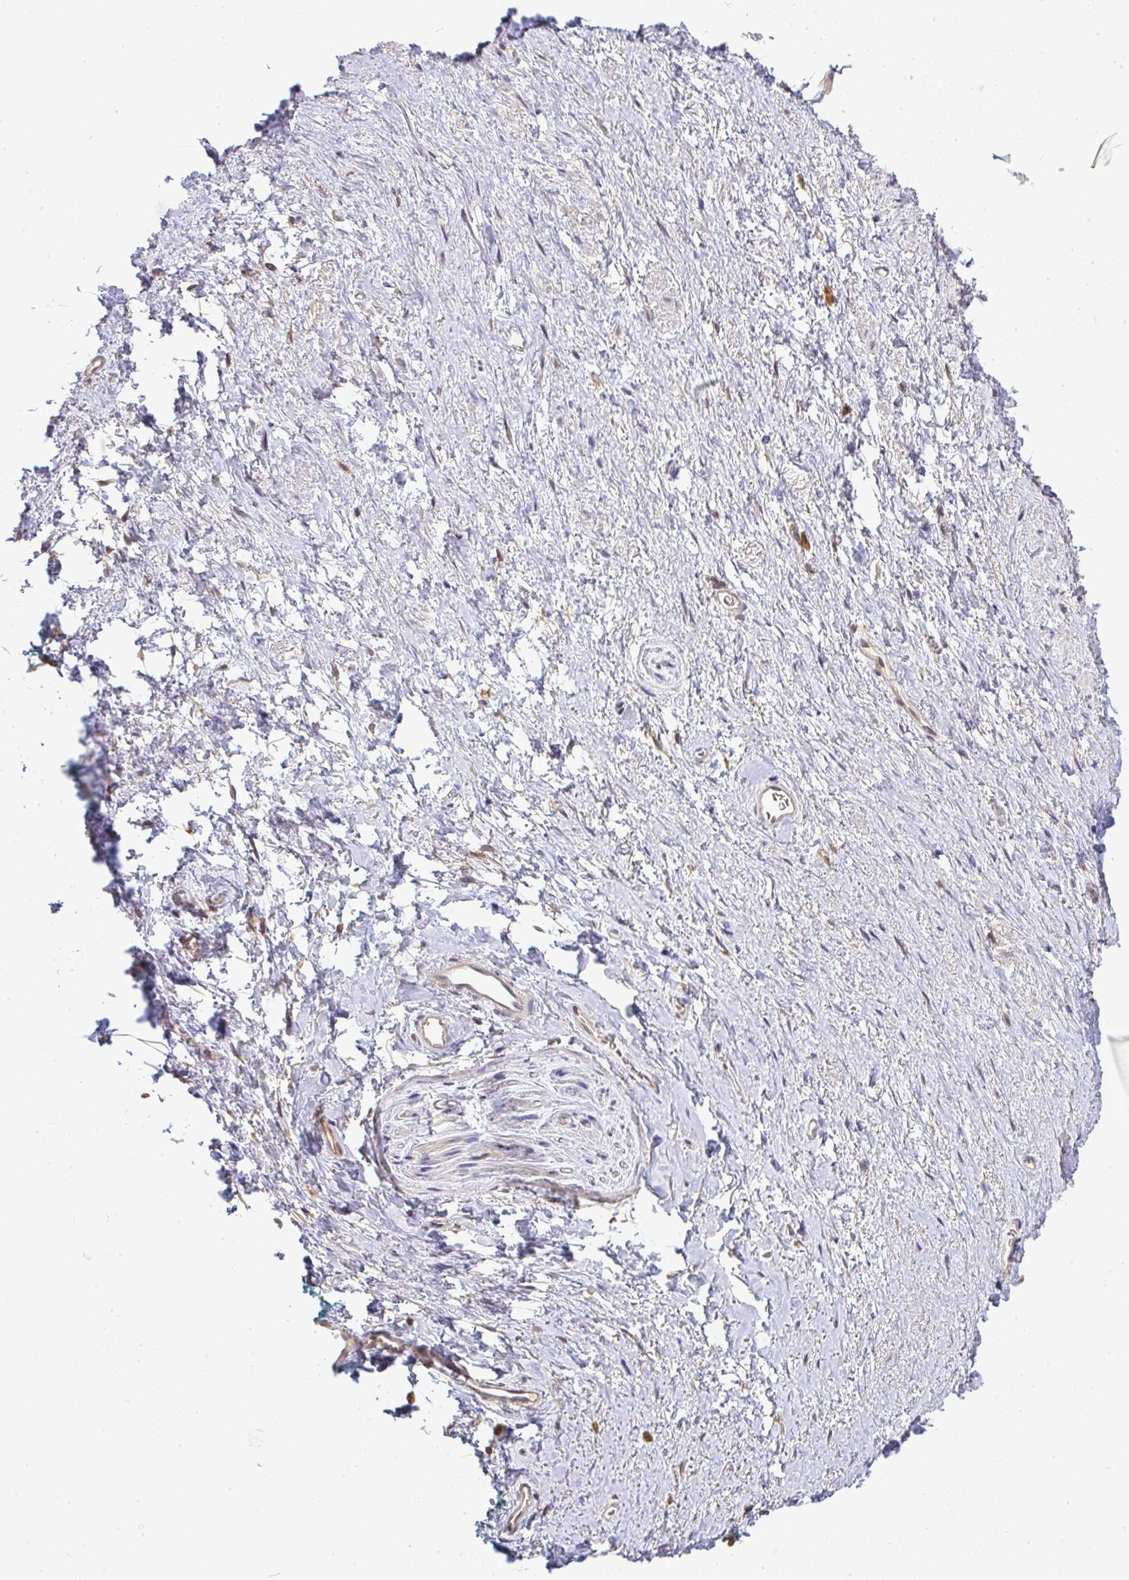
{"staining": {"intensity": "negative", "quantity": "none", "location": "none"}, "tissue": "adipose tissue", "cell_type": "Adipocytes", "image_type": "normal", "snomed": [{"axis": "morphology", "description": "Normal tissue, NOS"}, {"axis": "topography", "description": "Vulva"}, {"axis": "topography", "description": "Peripheral nerve tissue"}], "caption": "Histopathology image shows no significant protein staining in adipocytes of unremarkable adipose tissue. (Immunohistochemistry (ihc), brightfield microscopy, high magnification).", "gene": "FAM153A", "patient": {"sex": "female", "age": 66}}